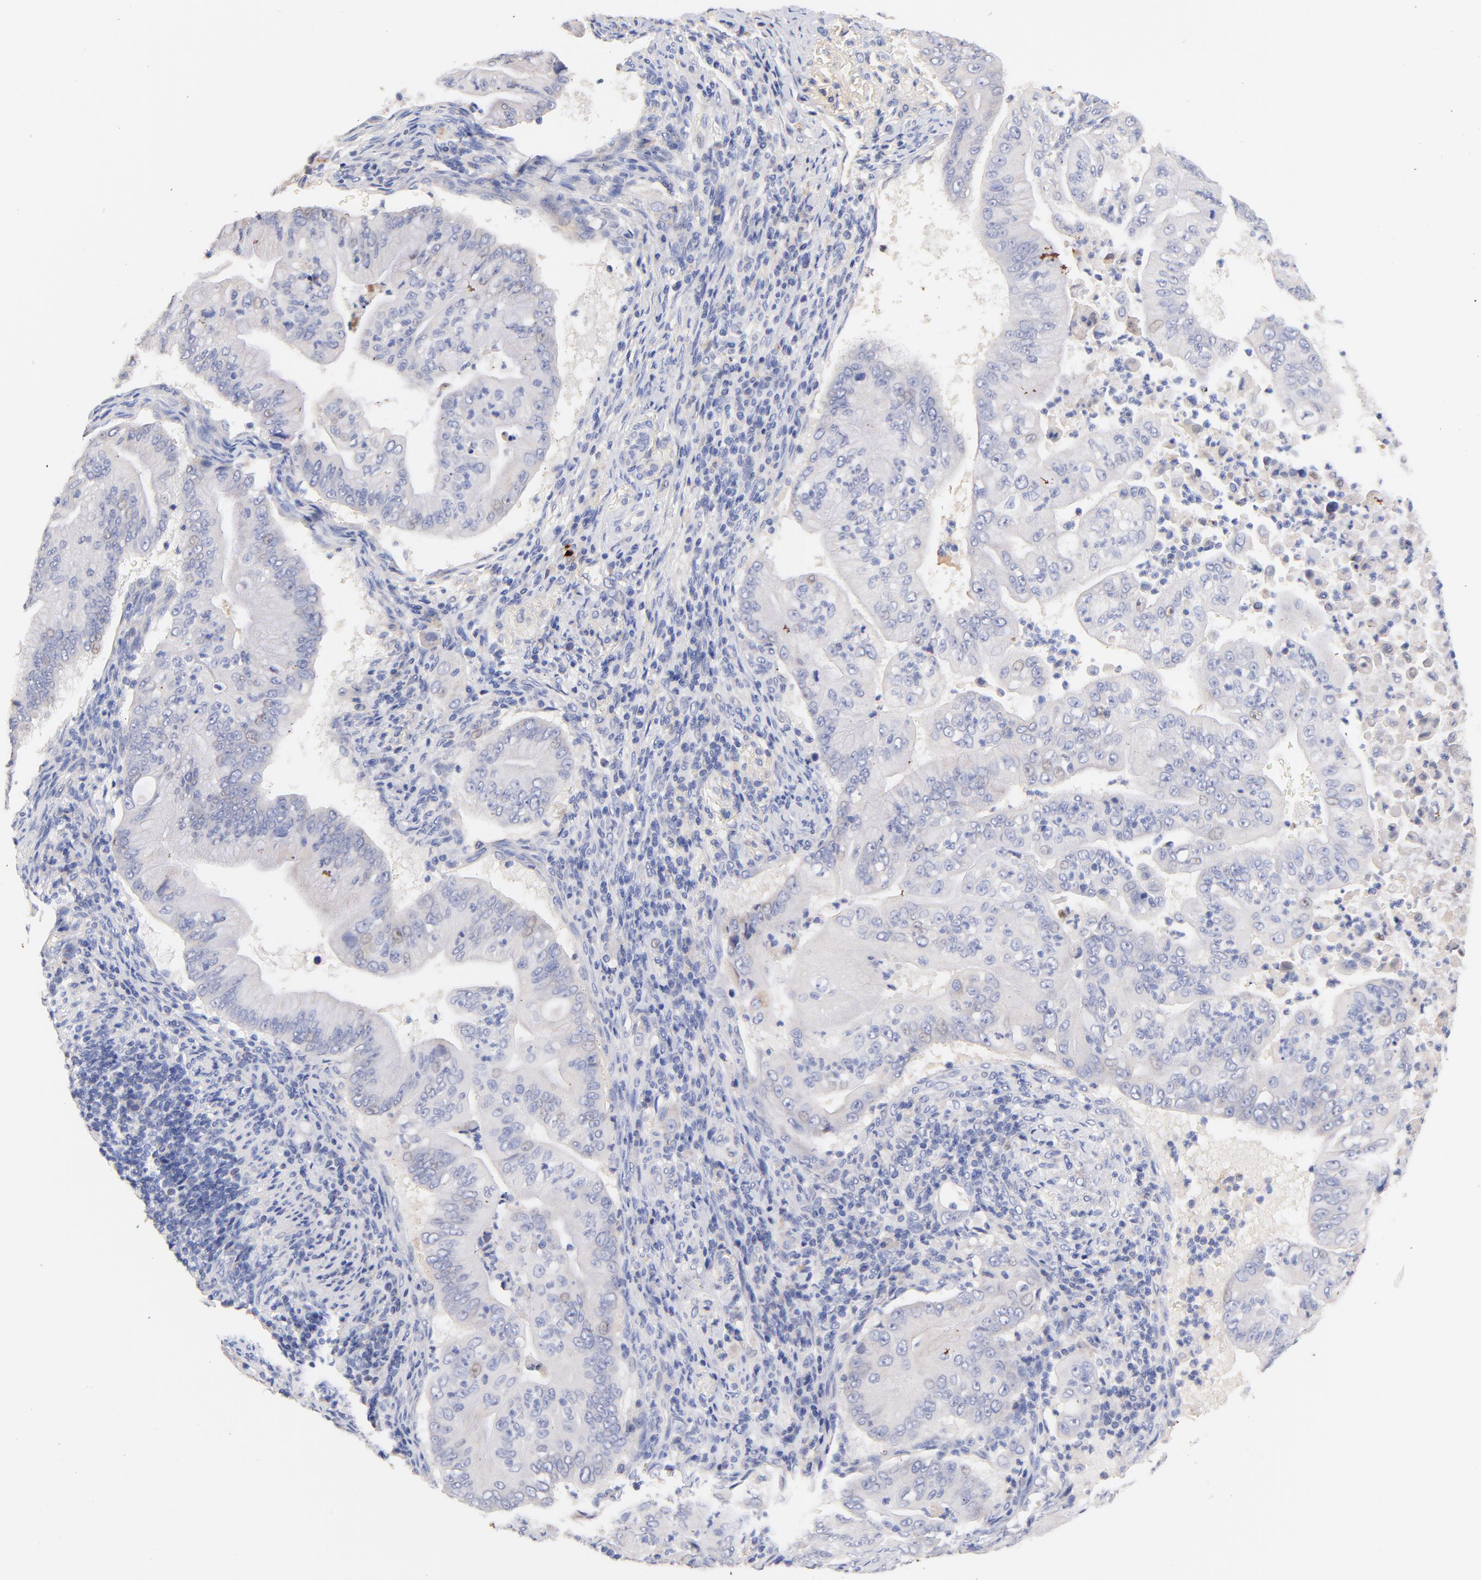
{"staining": {"intensity": "negative", "quantity": "none", "location": "none"}, "tissue": "pancreatic cancer", "cell_type": "Tumor cells", "image_type": "cancer", "snomed": [{"axis": "morphology", "description": "Adenocarcinoma, NOS"}, {"axis": "topography", "description": "Pancreas"}], "caption": "A photomicrograph of pancreatic adenocarcinoma stained for a protein displays no brown staining in tumor cells.", "gene": "IGLV7-43", "patient": {"sex": "male", "age": 62}}